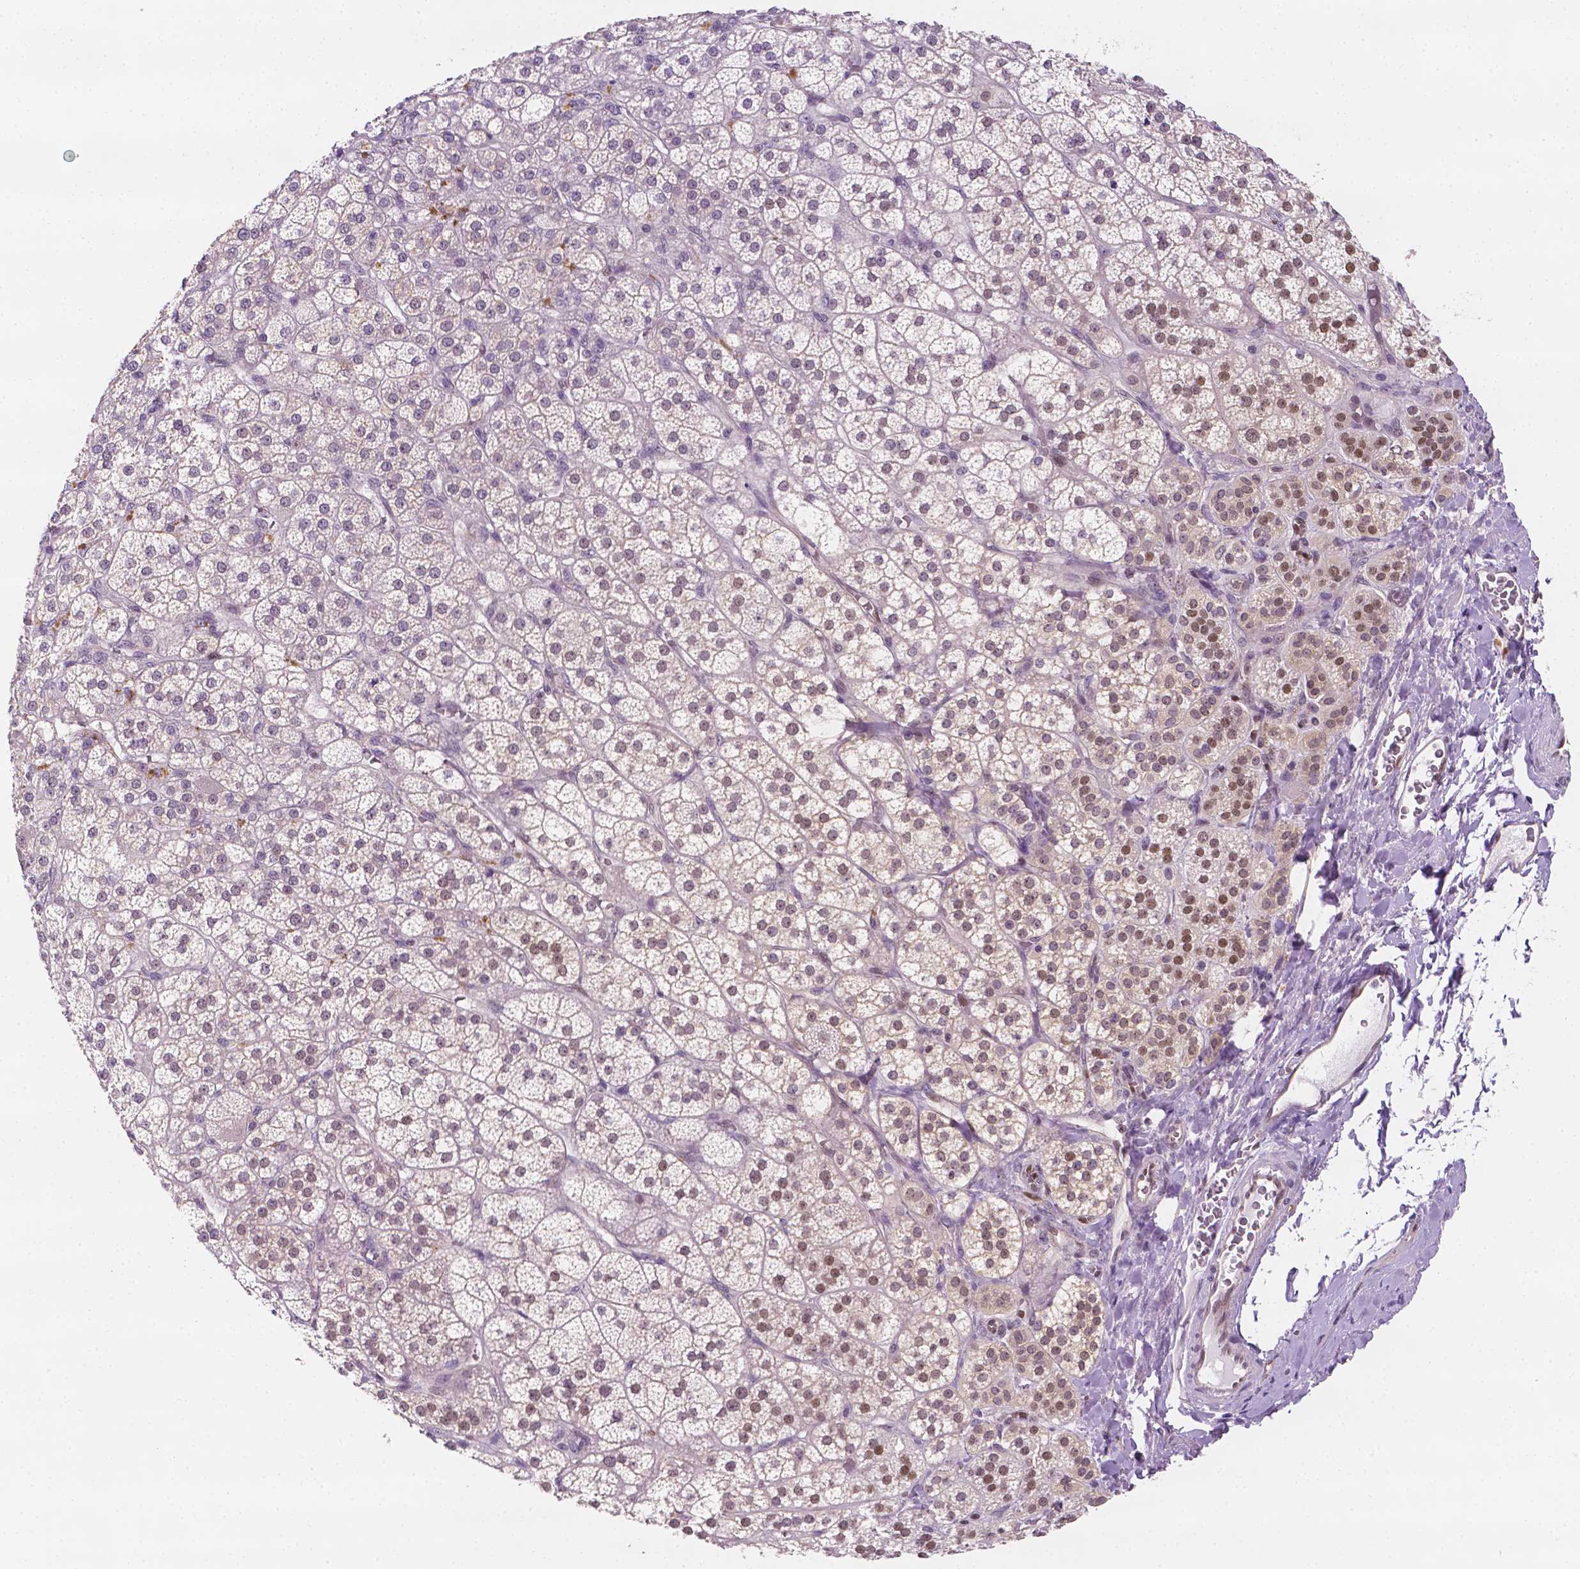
{"staining": {"intensity": "moderate", "quantity": "<25%", "location": "cytoplasmic/membranous,nuclear"}, "tissue": "adrenal gland", "cell_type": "Glandular cells", "image_type": "normal", "snomed": [{"axis": "morphology", "description": "Normal tissue, NOS"}, {"axis": "topography", "description": "Adrenal gland"}], "caption": "The photomicrograph reveals staining of benign adrenal gland, revealing moderate cytoplasmic/membranous,nuclear protein expression (brown color) within glandular cells.", "gene": "ERF", "patient": {"sex": "female", "age": 60}}